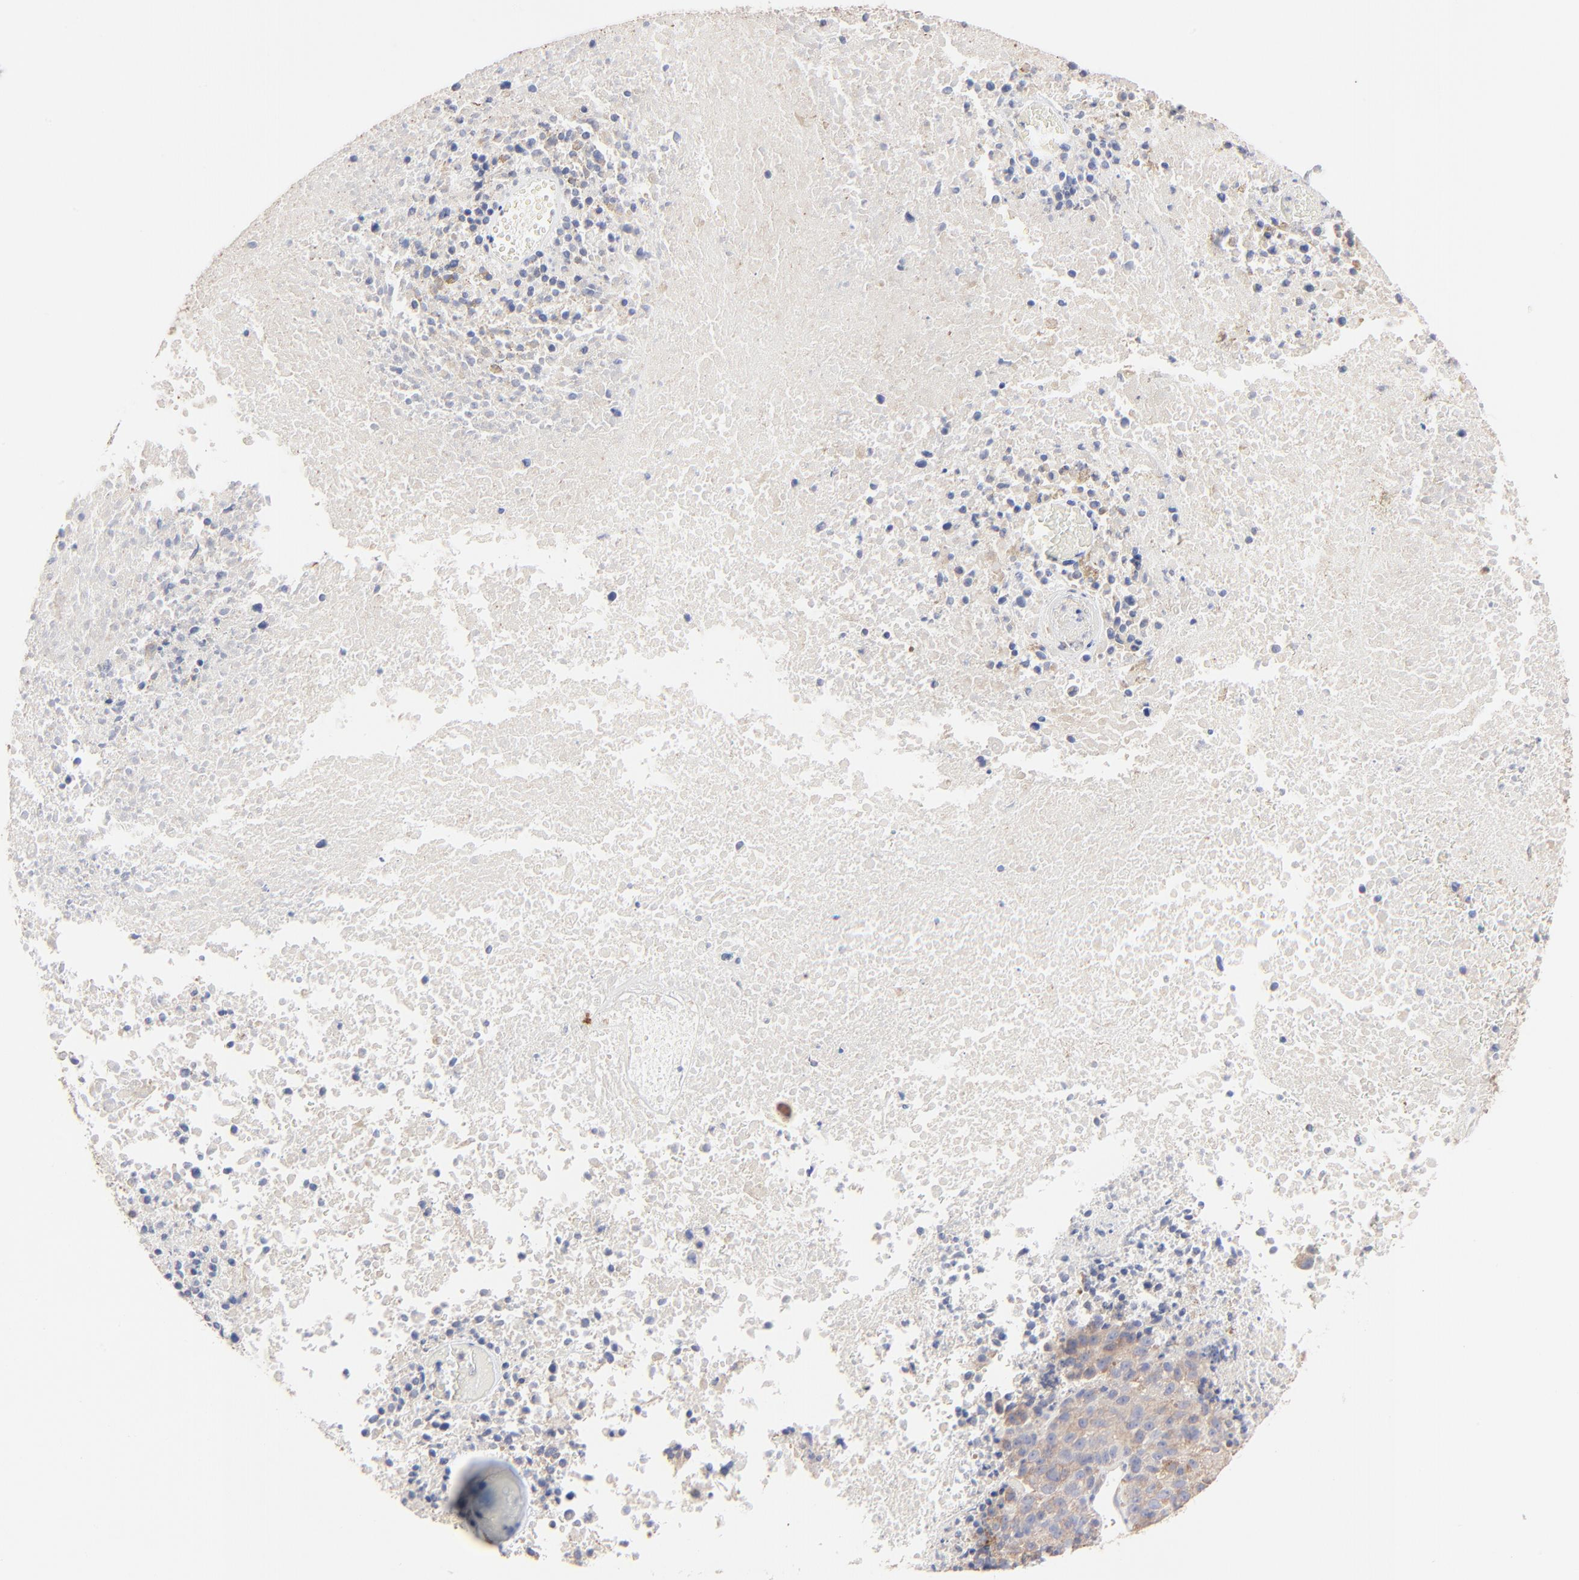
{"staining": {"intensity": "weak", "quantity": ">75%", "location": "cytoplasmic/membranous"}, "tissue": "melanoma", "cell_type": "Tumor cells", "image_type": "cancer", "snomed": [{"axis": "morphology", "description": "Malignant melanoma, Metastatic site"}, {"axis": "topography", "description": "Cerebral cortex"}], "caption": "DAB immunohistochemical staining of human malignant melanoma (metastatic site) displays weak cytoplasmic/membranous protein positivity in approximately >75% of tumor cells.", "gene": "PPFIBP2", "patient": {"sex": "female", "age": 52}}